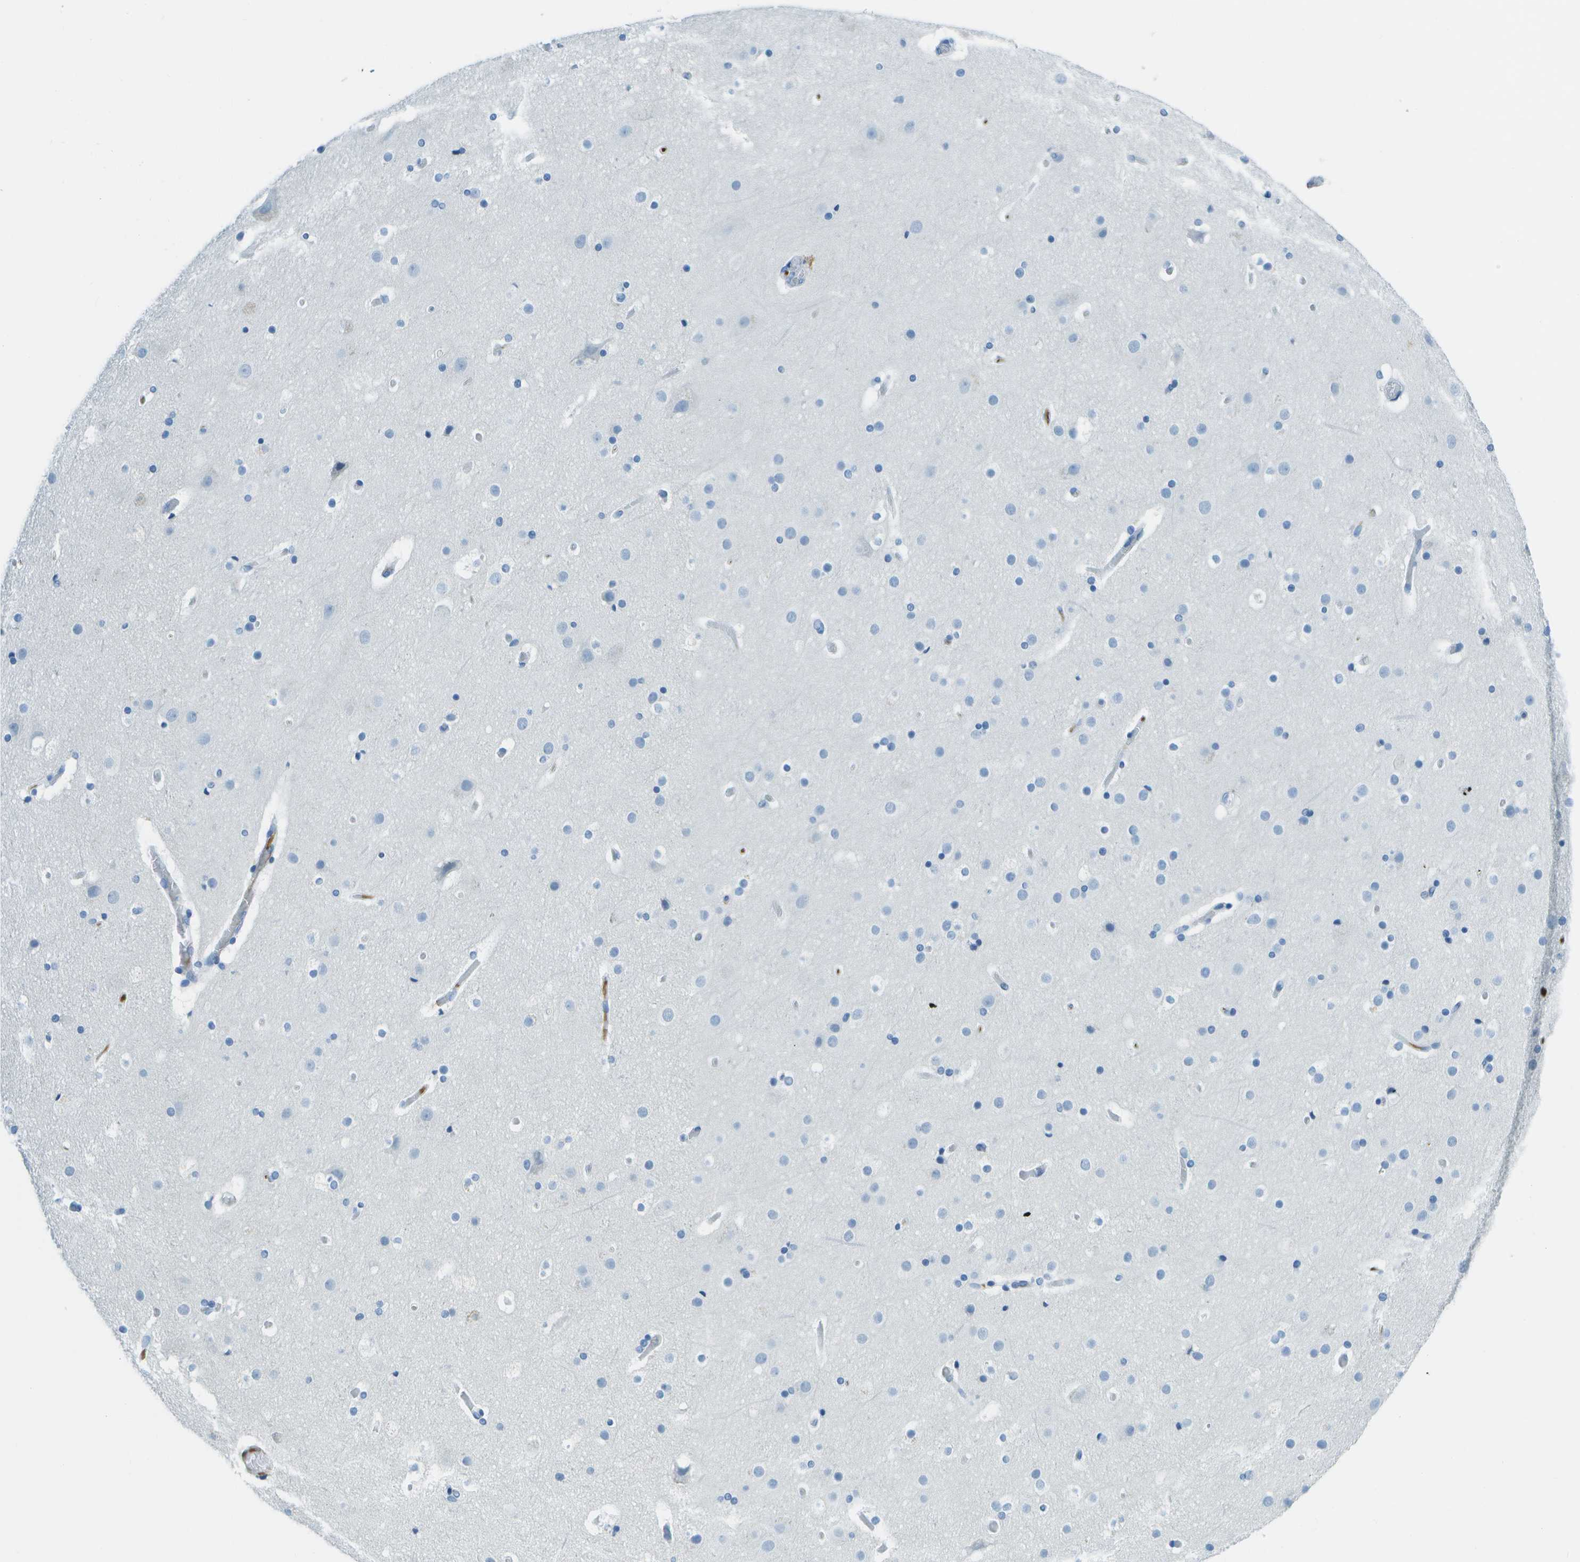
{"staining": {"intensity": "negative", "quantity": "none", "location": "none"}, "tissue": "cerebral cortex", "cell_type": "Endothelial cells", "image_type": "normal", "snomed": [{"axis": "morphology", "description": "Normal tissue, NOS"}, {"axis": "topography", "description": "Cerebral cortex"}], "caption": "This is a histopathology image of IHC staining of normal cerebral cortex, which shows no staining in endothelial cells. (Stains: DAB immunohistochemistry with hematoxylin counter stain, Microscopy: brightfield microscopy at high magnification).", "gene": "C1S", "patient": {"sex": "male", "age": 57}}